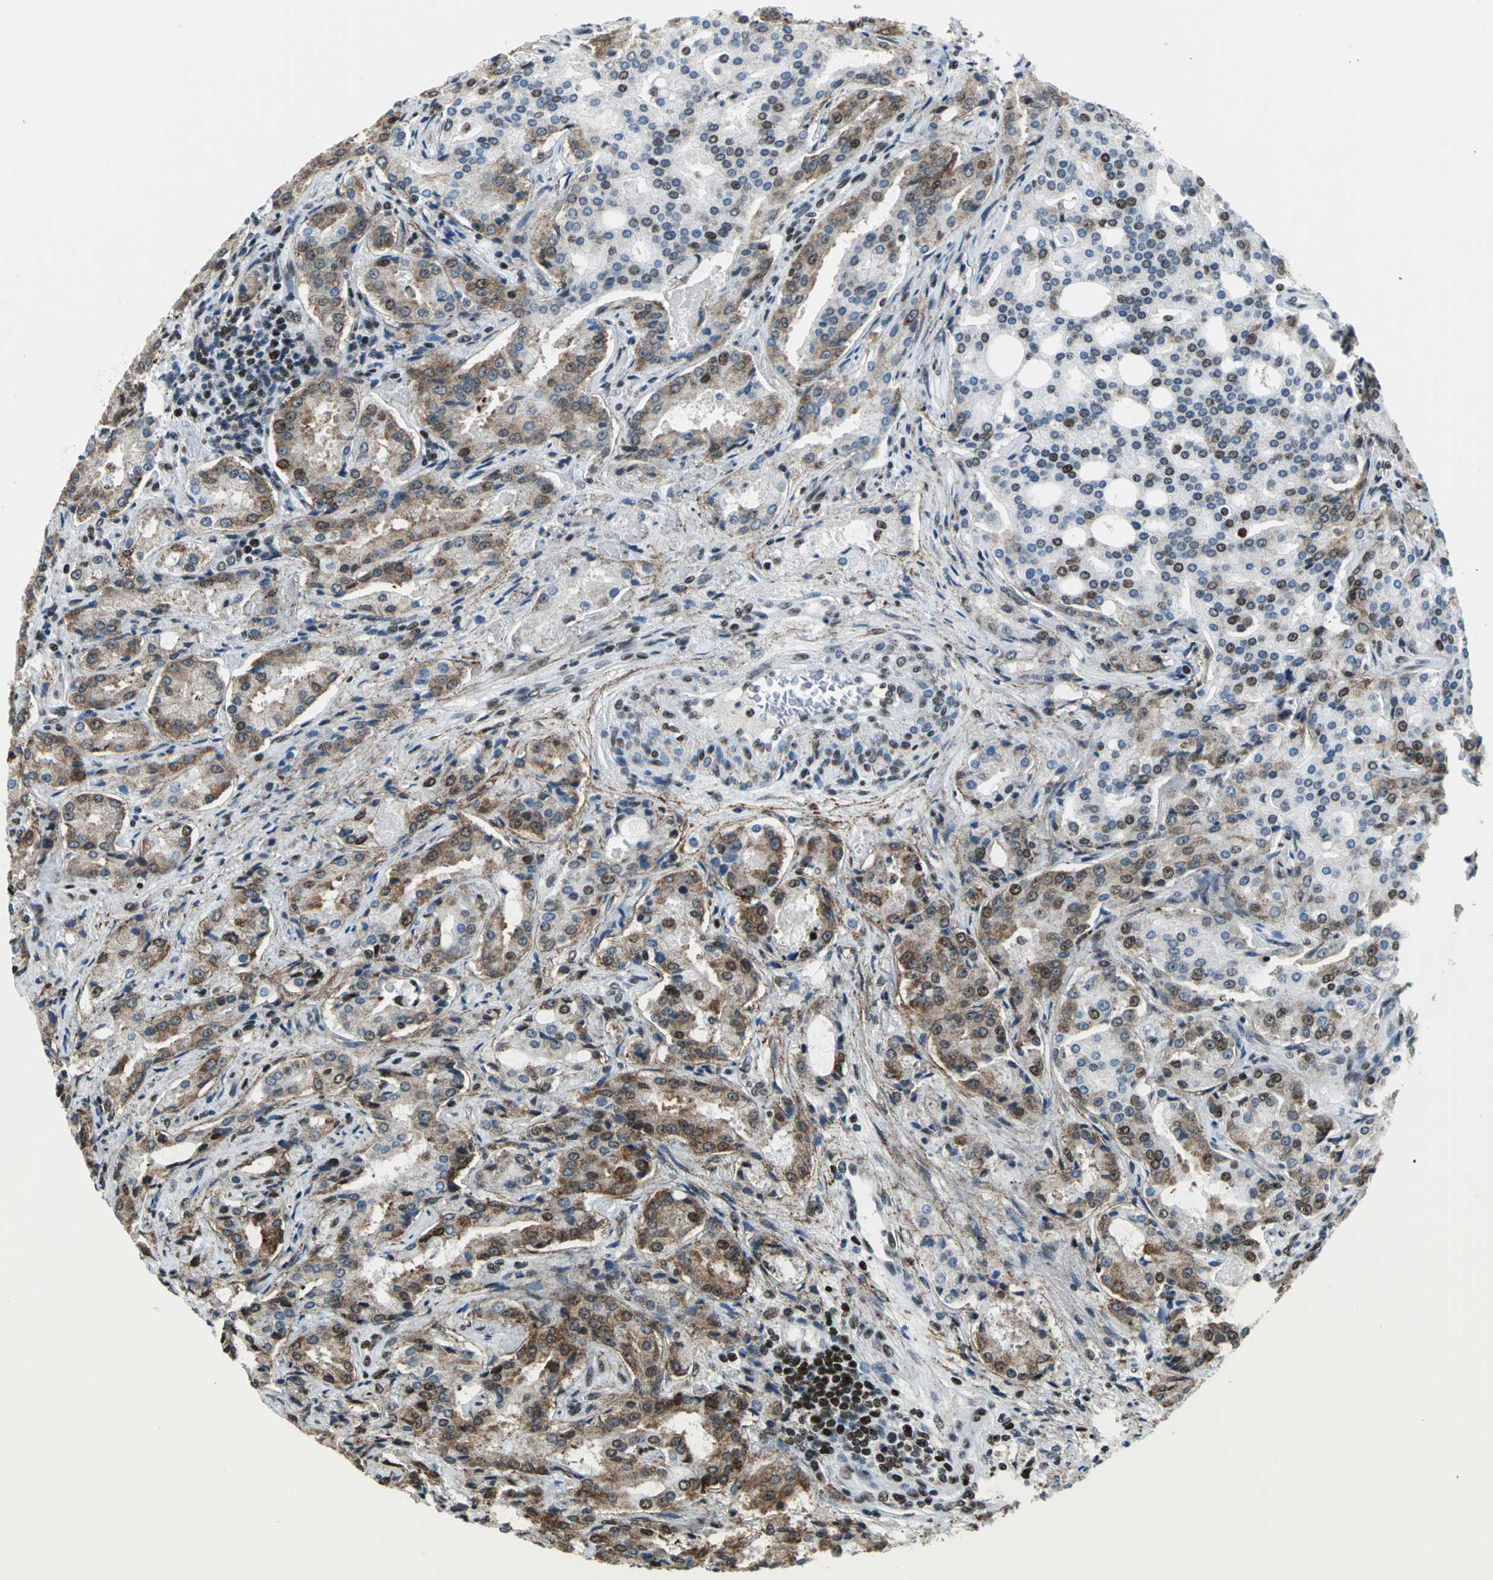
{"staining": {"intensity": "moderate", "quantity": "25%-75%", "location": "cytoplasmic/membranous,nuclear"}, "tissue": "prostate cancer", "cell_type": "Tumor cells", "image_type": "cancer", "snomed": [{"axis": "morphology", "description": "Adenocarcinoma, High grade"}, {"axis": "topography", "description": "Prostate"}], "caption": "A medium amount of moderate cytoplasmic/membranous and nuclear expression is appreciated in approximately 25%-75% of tumor cells in prostate high-grade adenocarcinoma tissue.", "gene": "APEX1", "patient": {"sex": "male", "age": 72}}